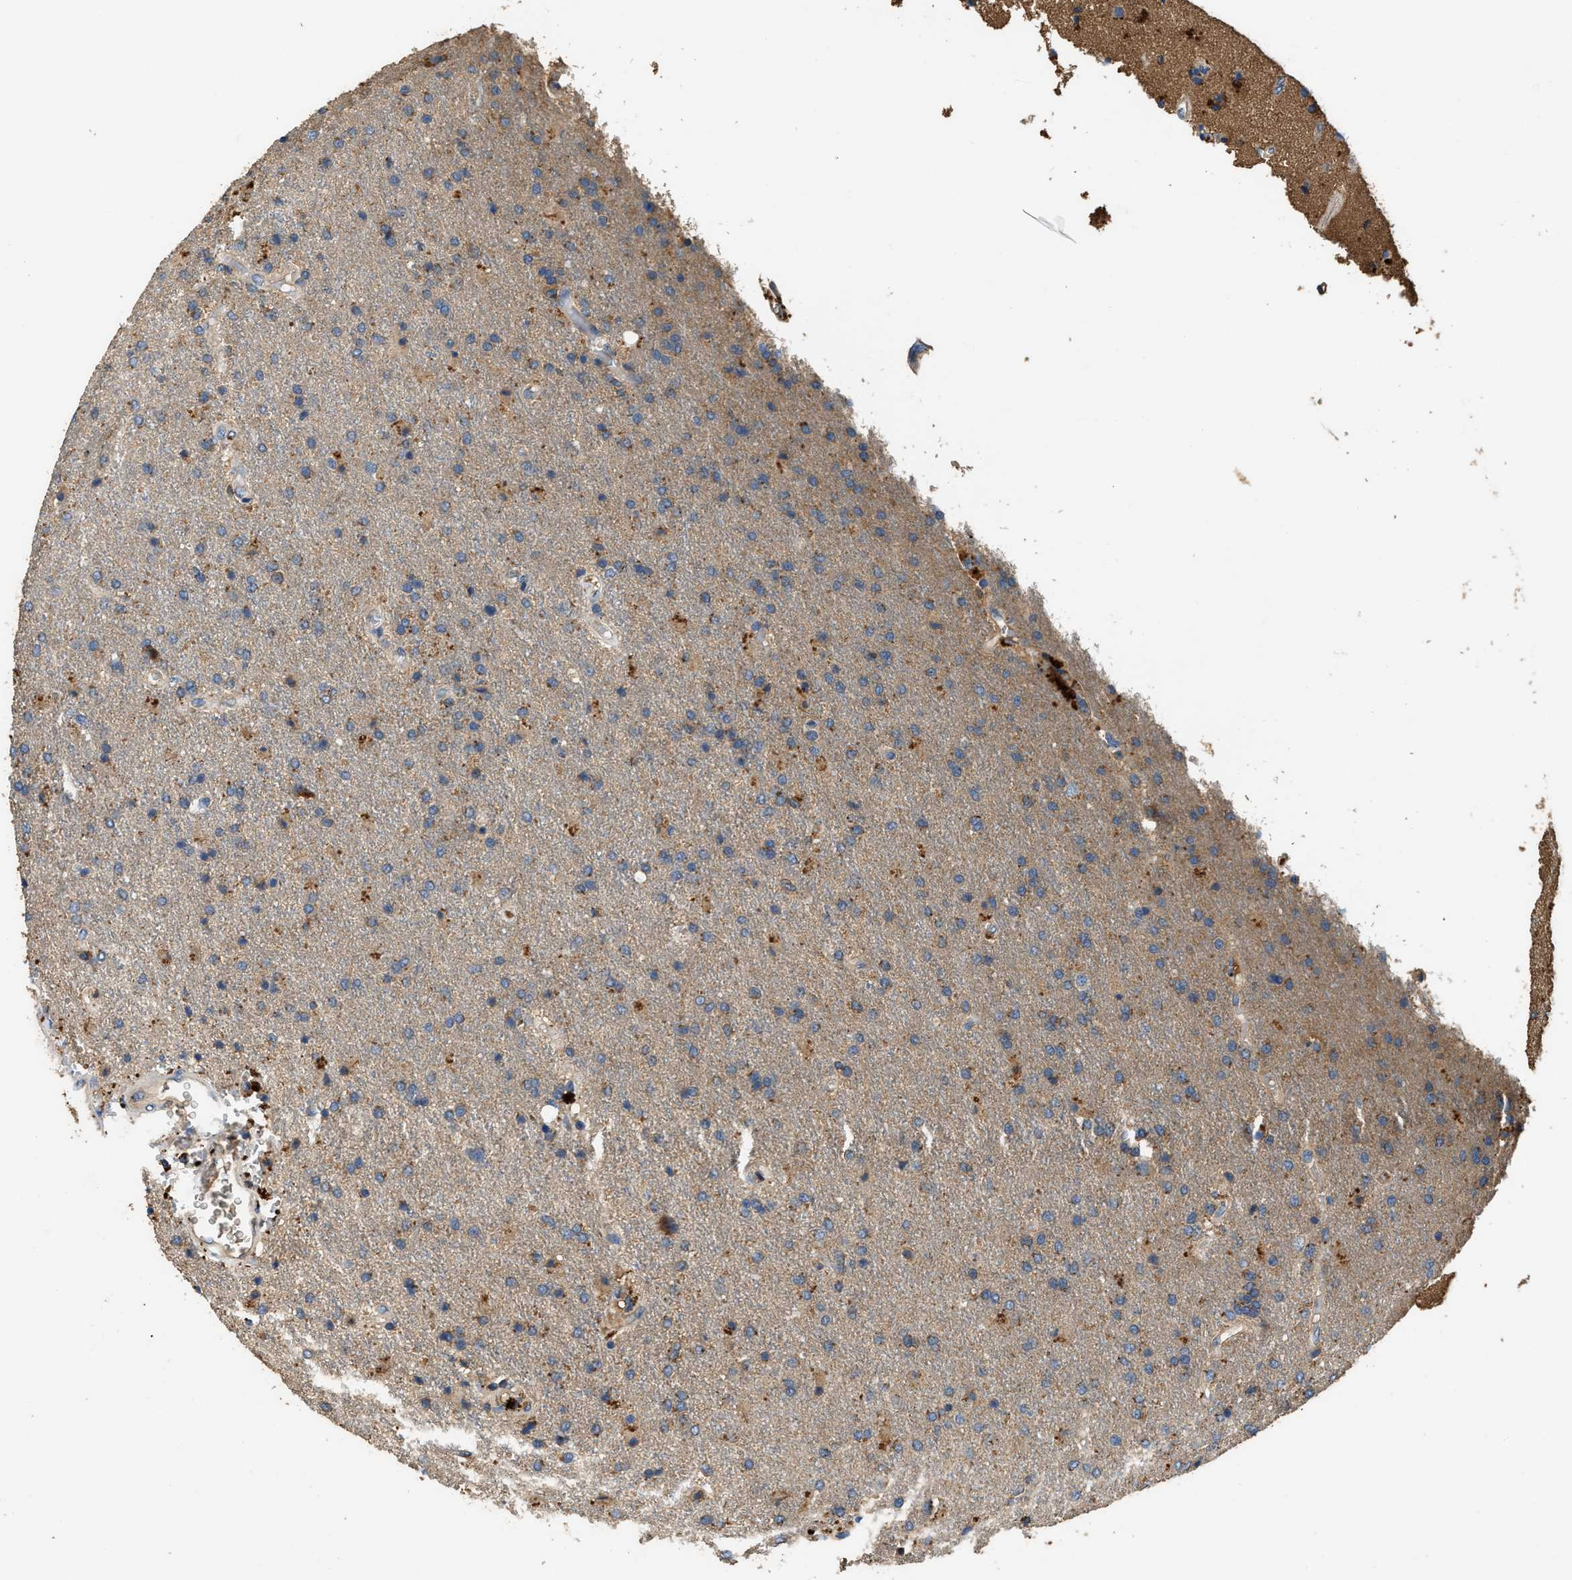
{"staining": {"intensity": "negative", "quantity": "none", "location": "none"}, "tissue": "glioma", "cell_type": "Tumor cells", "image_type": "cancer", "snomed": [{"axis": "morphology", "description": "Glioma, malignant, High grade"}, {"axis": "topography", "description": "Brain"}], "caption": "This is an IHC micrograph of human malignant glioma (high-grade). There is no staining in tumor cells.", "gene": "BLOC1S1", "patient": {"sex": "male", "age": 72}}